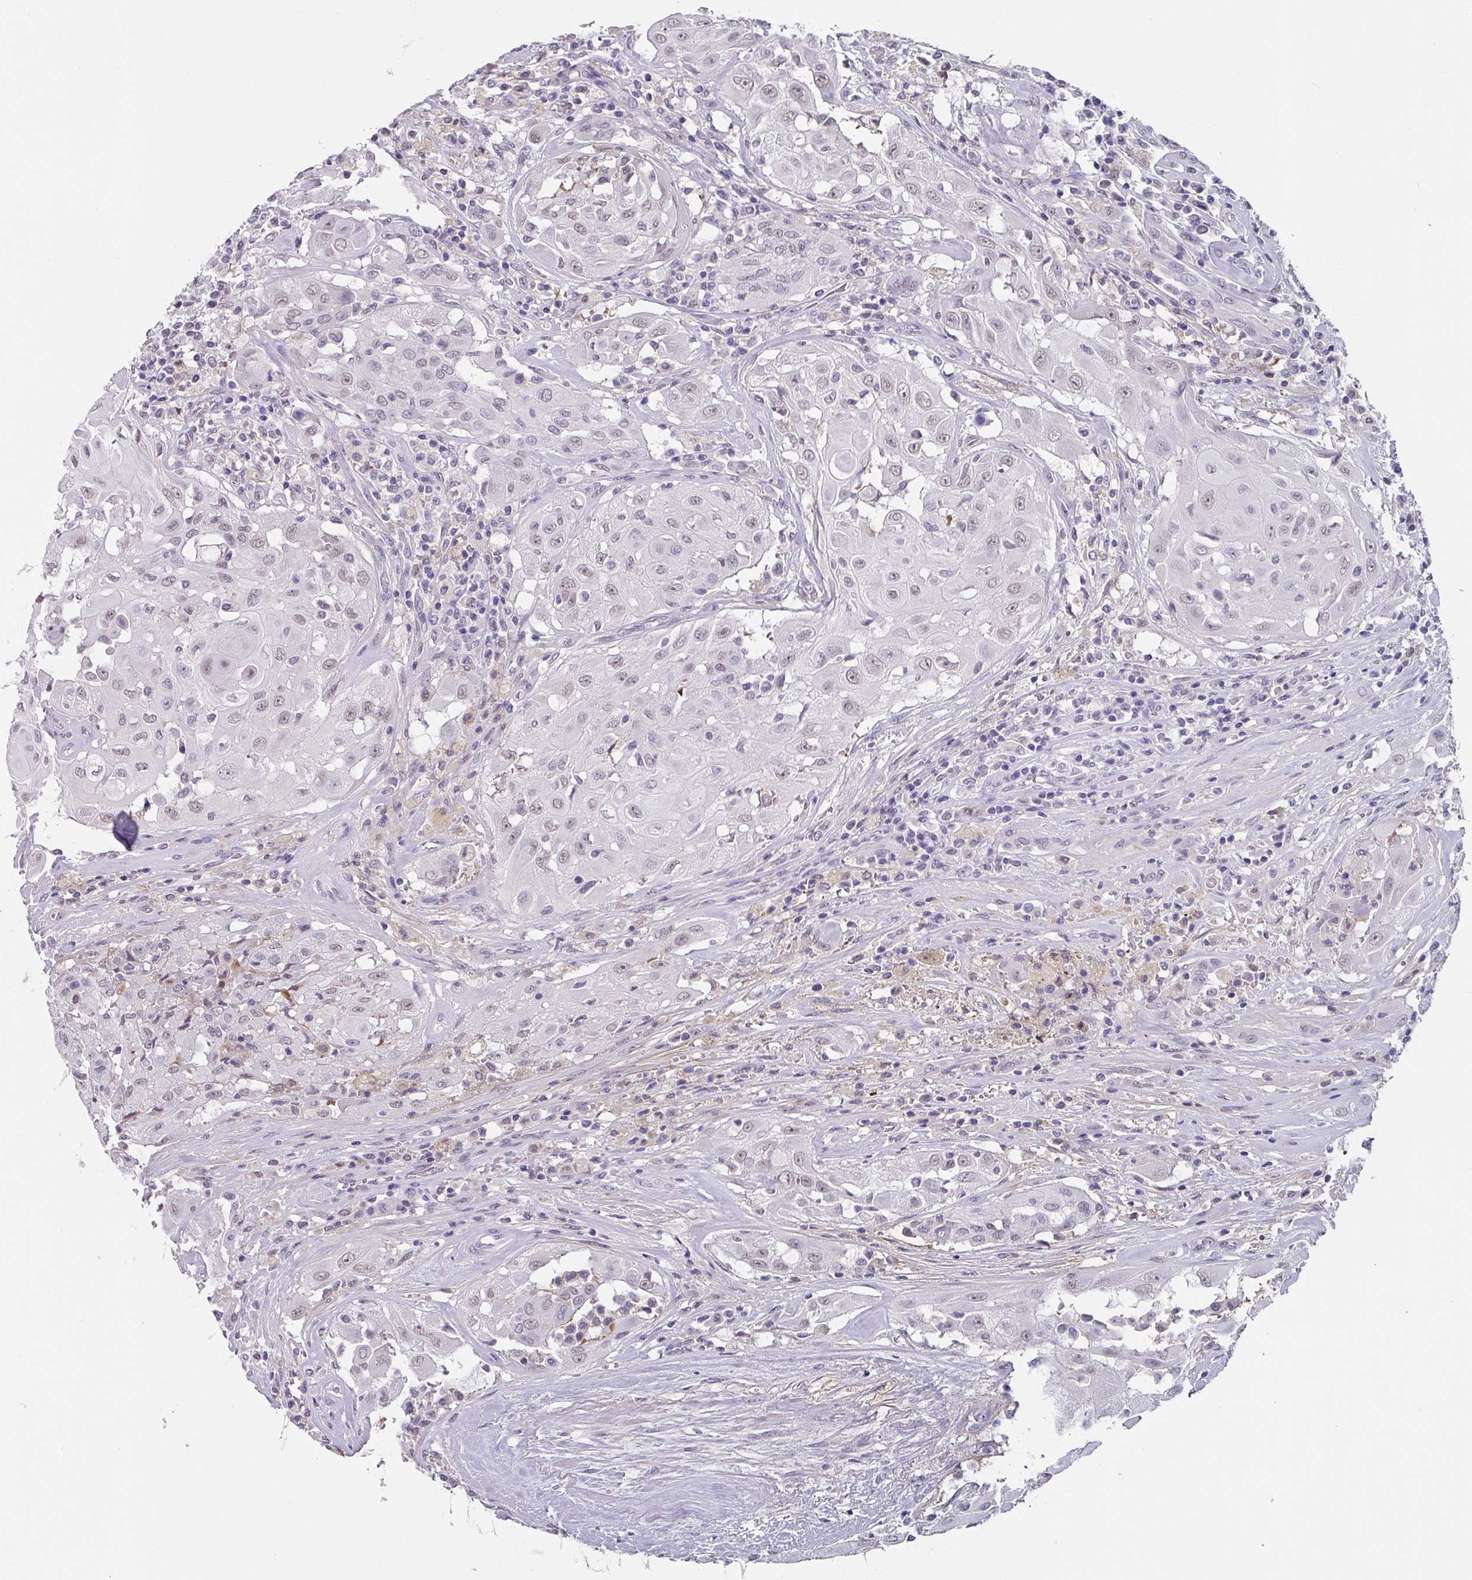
{"staining": {"intensity": "weak", "quantity": ">75%", "location": "nuclear"}, "tissue": "thyroid cancer", "cell_type": "Tumor cells", "image_type": "cancer", "snomed": [{"axis": "morphology", "description": "Papillary adenocarcinoma, NOS"}, {"axis": "topography", "description": "Thyroid gland"}], "caption": "Immunohistochemical staining of human papillary adenocarcinoma (thyroid) exhibits low levels of weak nuclear staining in about >75% of tumor cells.", "gene": "C1QB", "patient": {"sex": "female", "age": 59}}